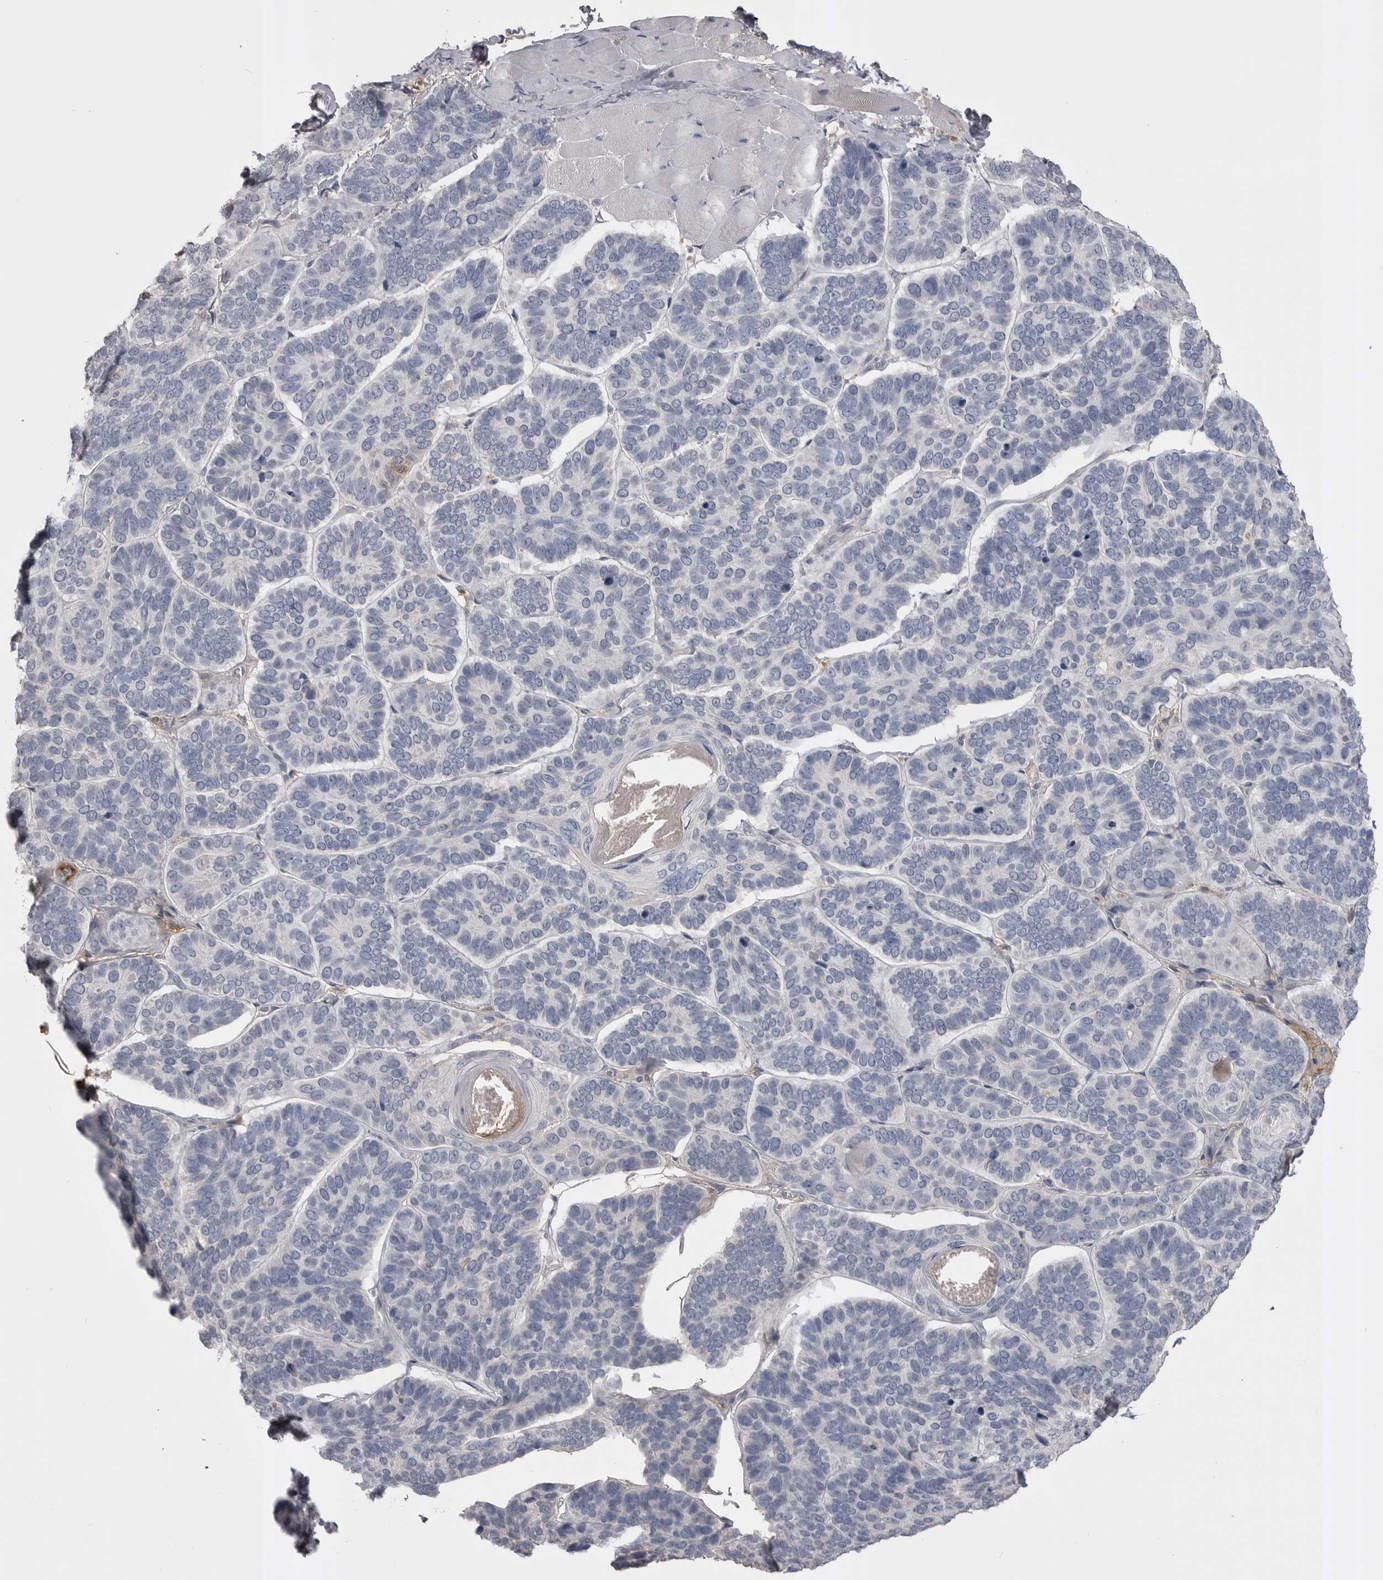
{"staining": {"intensity": "negative", "quantity": "none", "location": "none"}, "tissue": "skin cancer", "cell_type": "Tumor cells", "image_type": "cancer", "snomed": [{"axis": "morphology", "description": "Basal cell carcinoma"}, {"axis": "topography", "description": "Skin"}], "caption": "A micrograph of skin cancer (basal cell carcinoma) stained for a protein demonstrates no brown staining in tumor cells.", "gene": "AHSG", "patient": {"sex": "male", "age": 62}}